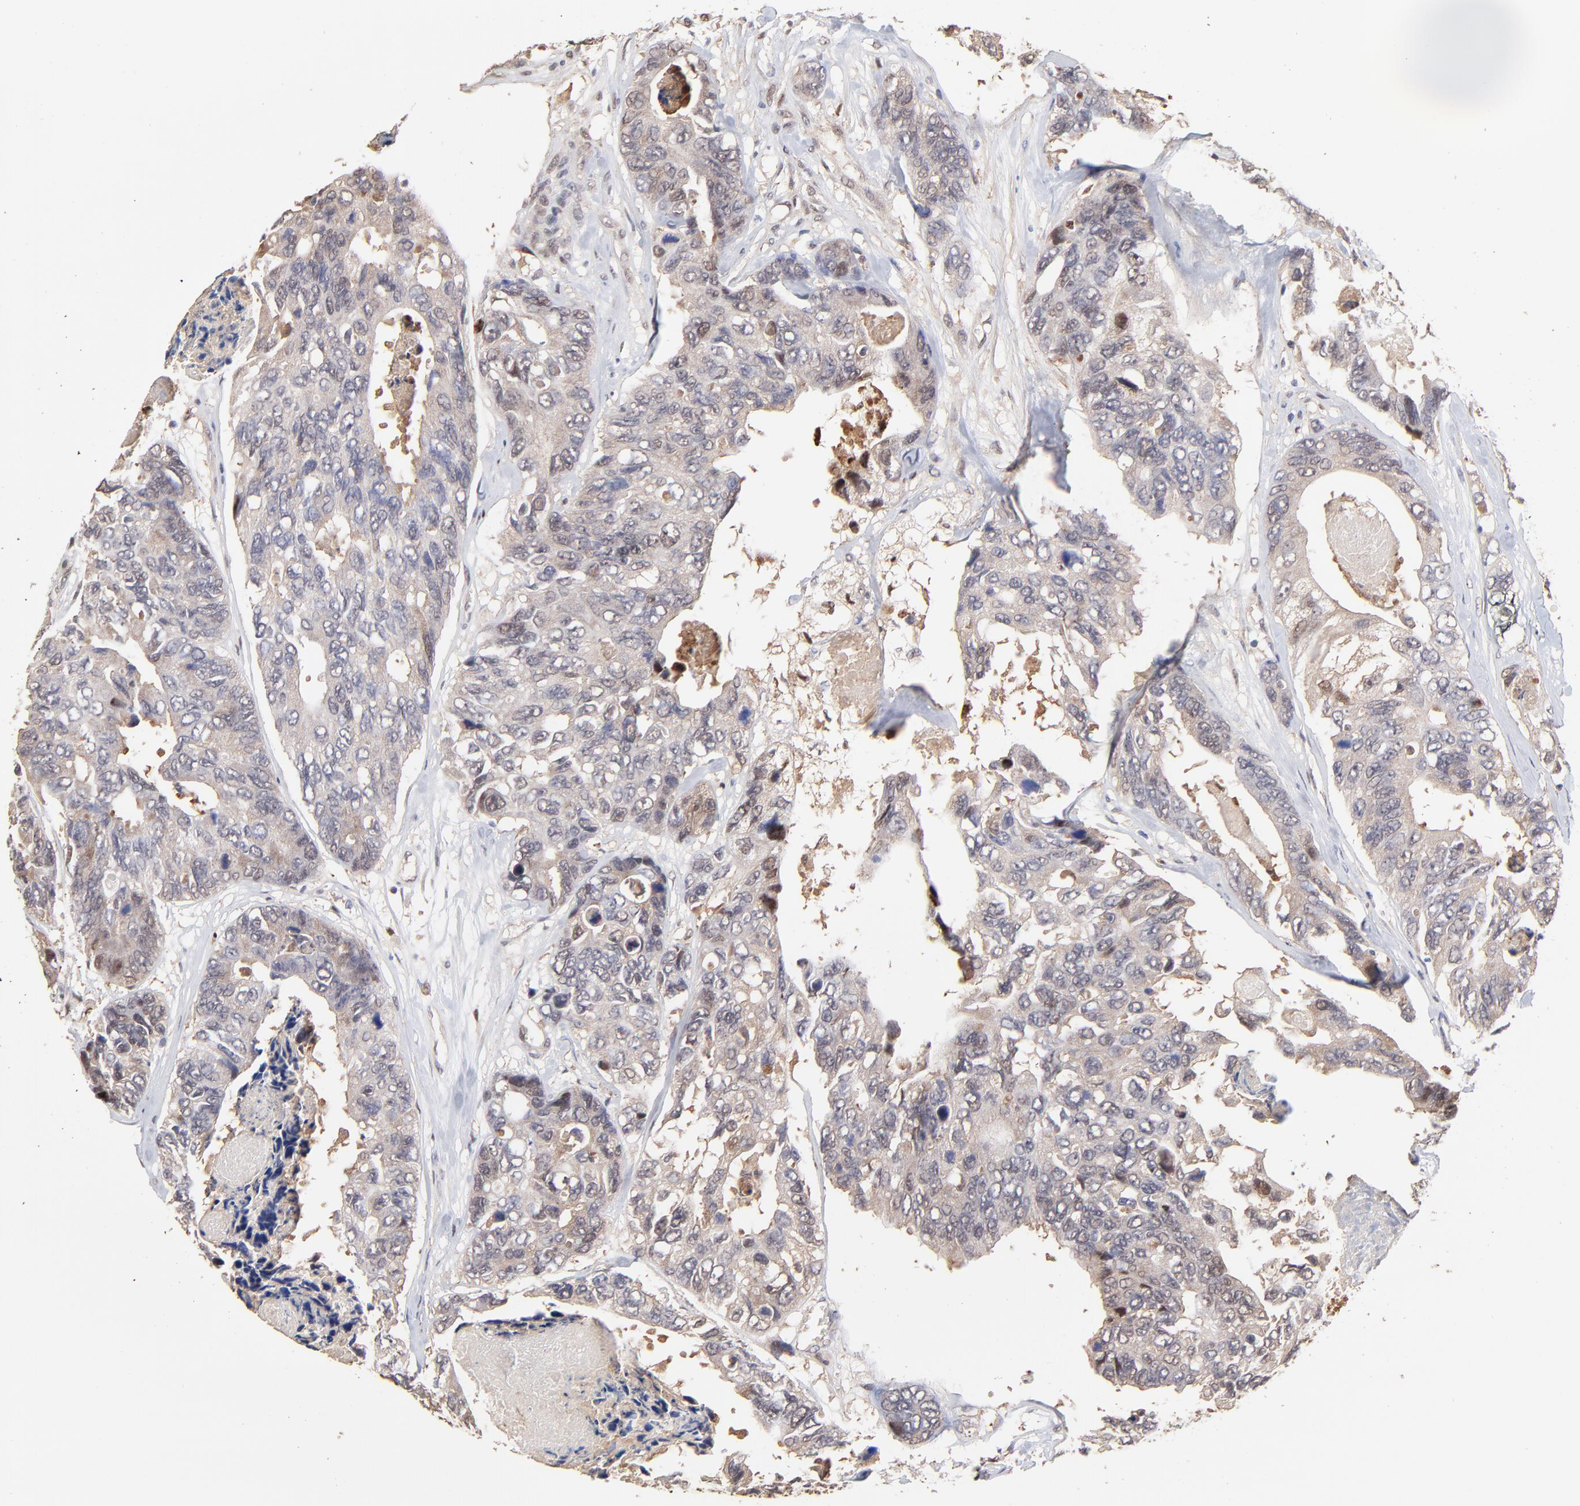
{"staining": {"intensity": "weak", "quantity": "<25%", "location": "cytoplasmic/membranous,nuclear"}, "tissue": "colorectal cancer", "cell_type": "Tumor cells", "image_type": "cancer", "snomed": [{"axis": "morphology", "description": "Adenocarcinoma, NOS"}, {"axis": "topography", "description": "Colon"}], "caption": "Immunohistochemistry of human colorectal cancer shows no expression in tumor cells. (DAB immunohistochemistry (IHC), high magnification).", "gene": "PSMD14", "patient": {"sex": "female", "age": 86}}